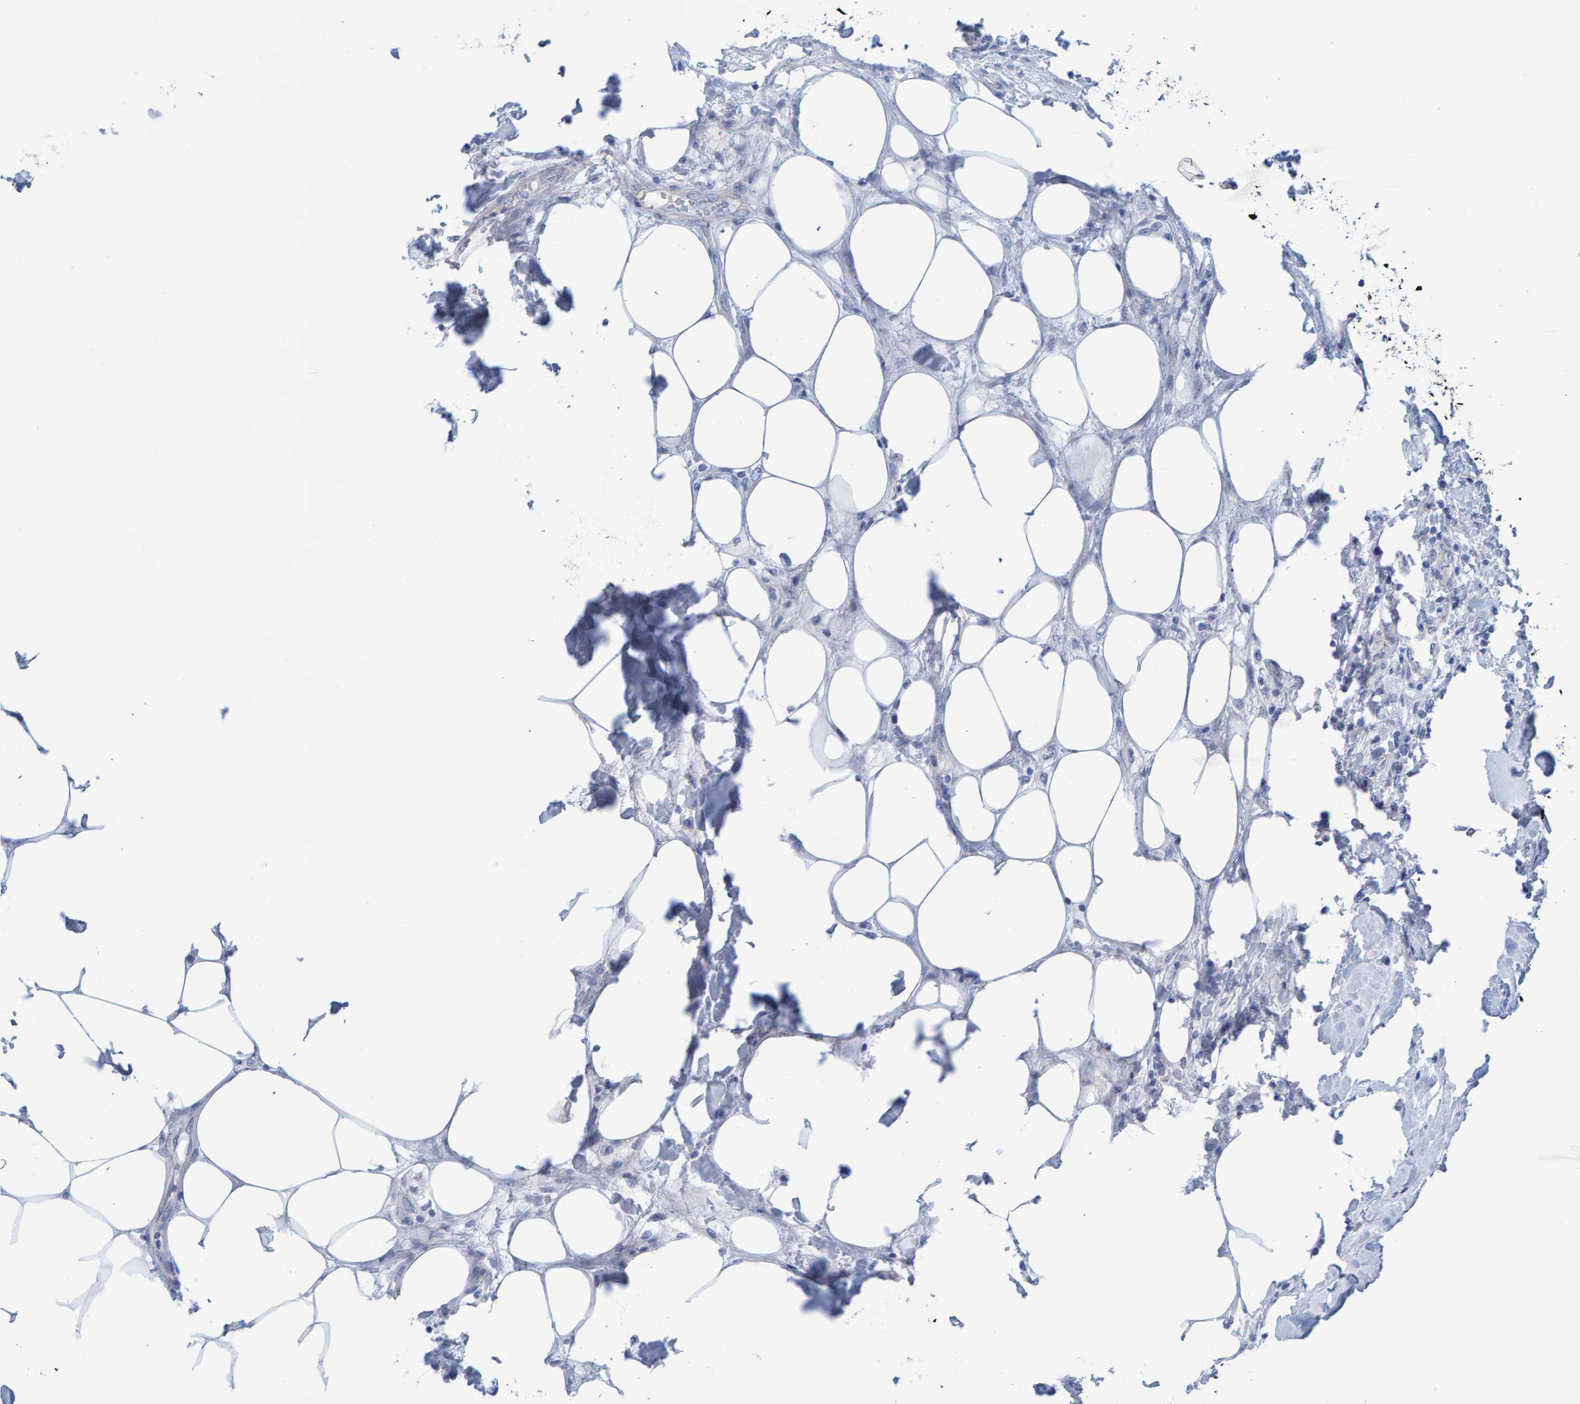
{"staining": {"intensity": "negative", "quantity": "none", "location": "none"}, "tissue": "breast cancer", "cell_type": "Tumor cells", "image_type": "cancer", "snomed": [{"axis": "morphology", "description": "Duct carcinoma"}, {"axis": "topography", "description": "Breast"}], "caption": "This is an IHC image of human breast invasive ductal carcinoma. There is no expression in tumor cells.", "gene": "JAKMIP3", "patient": {"sex": "female", "age": 37}}